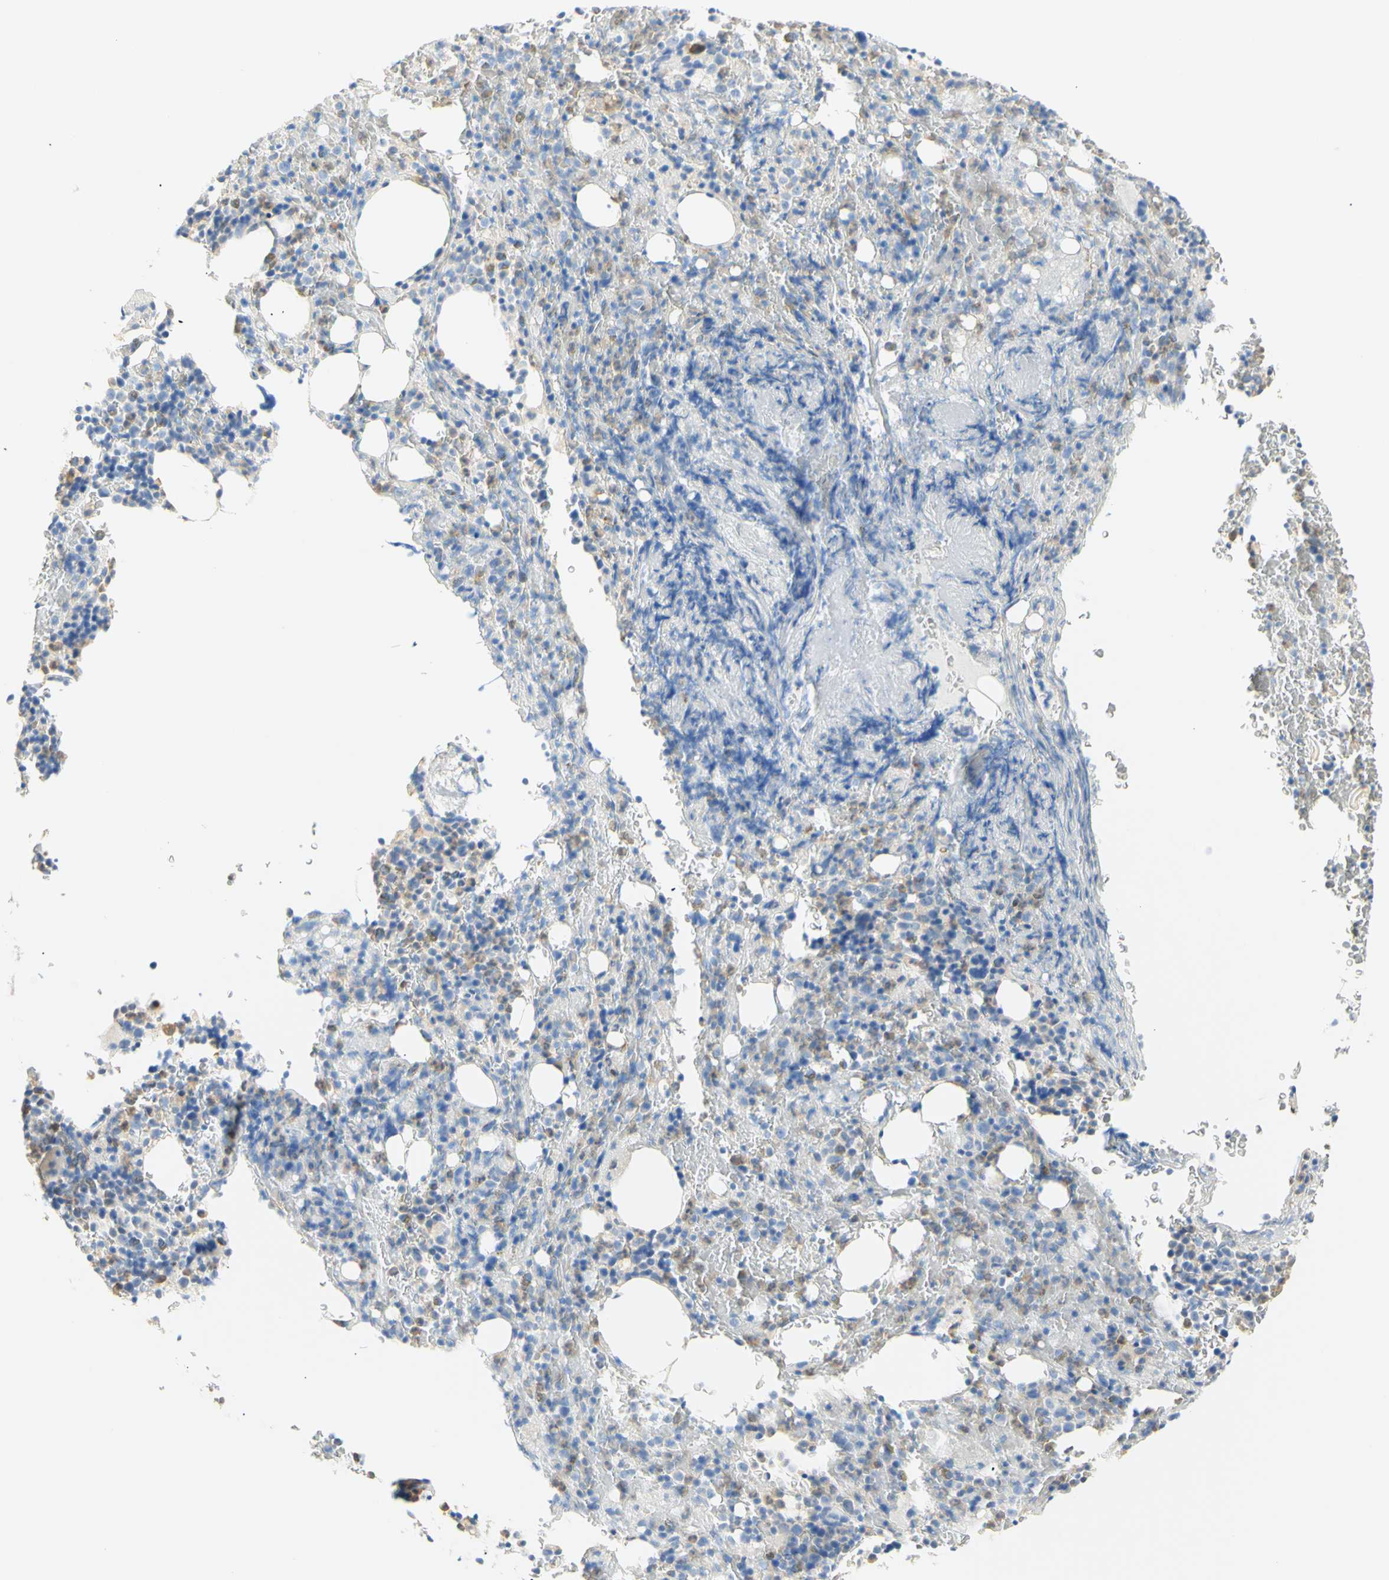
{"staining": {"intensity": "moderate", "quantity": "<25%", "location": "cytoplasmic/membranous"}, "tissue": "bone marrow", "cell_type": "Hematopoietic cells", "image_type": "normal", "snomed": [{"axis": "morphology", "description": "Normal tissue, NOS"}, {"axis": "morphology", "description": "Inflammation, NOS"}, {"axis": "topography", "description": "Bone marrow"}], "caption": "Hematopoietic cells reveal low levels of moderate cytoplasmic/membranous staining in about <25% of cells in normal bone marrow. (DAB (3,3'-diaminobenzidine) IHC with brightfield microscopy, high magnification).", "gene": "B4GALNT3", "patient": {"sex": "male", "age": 72}}